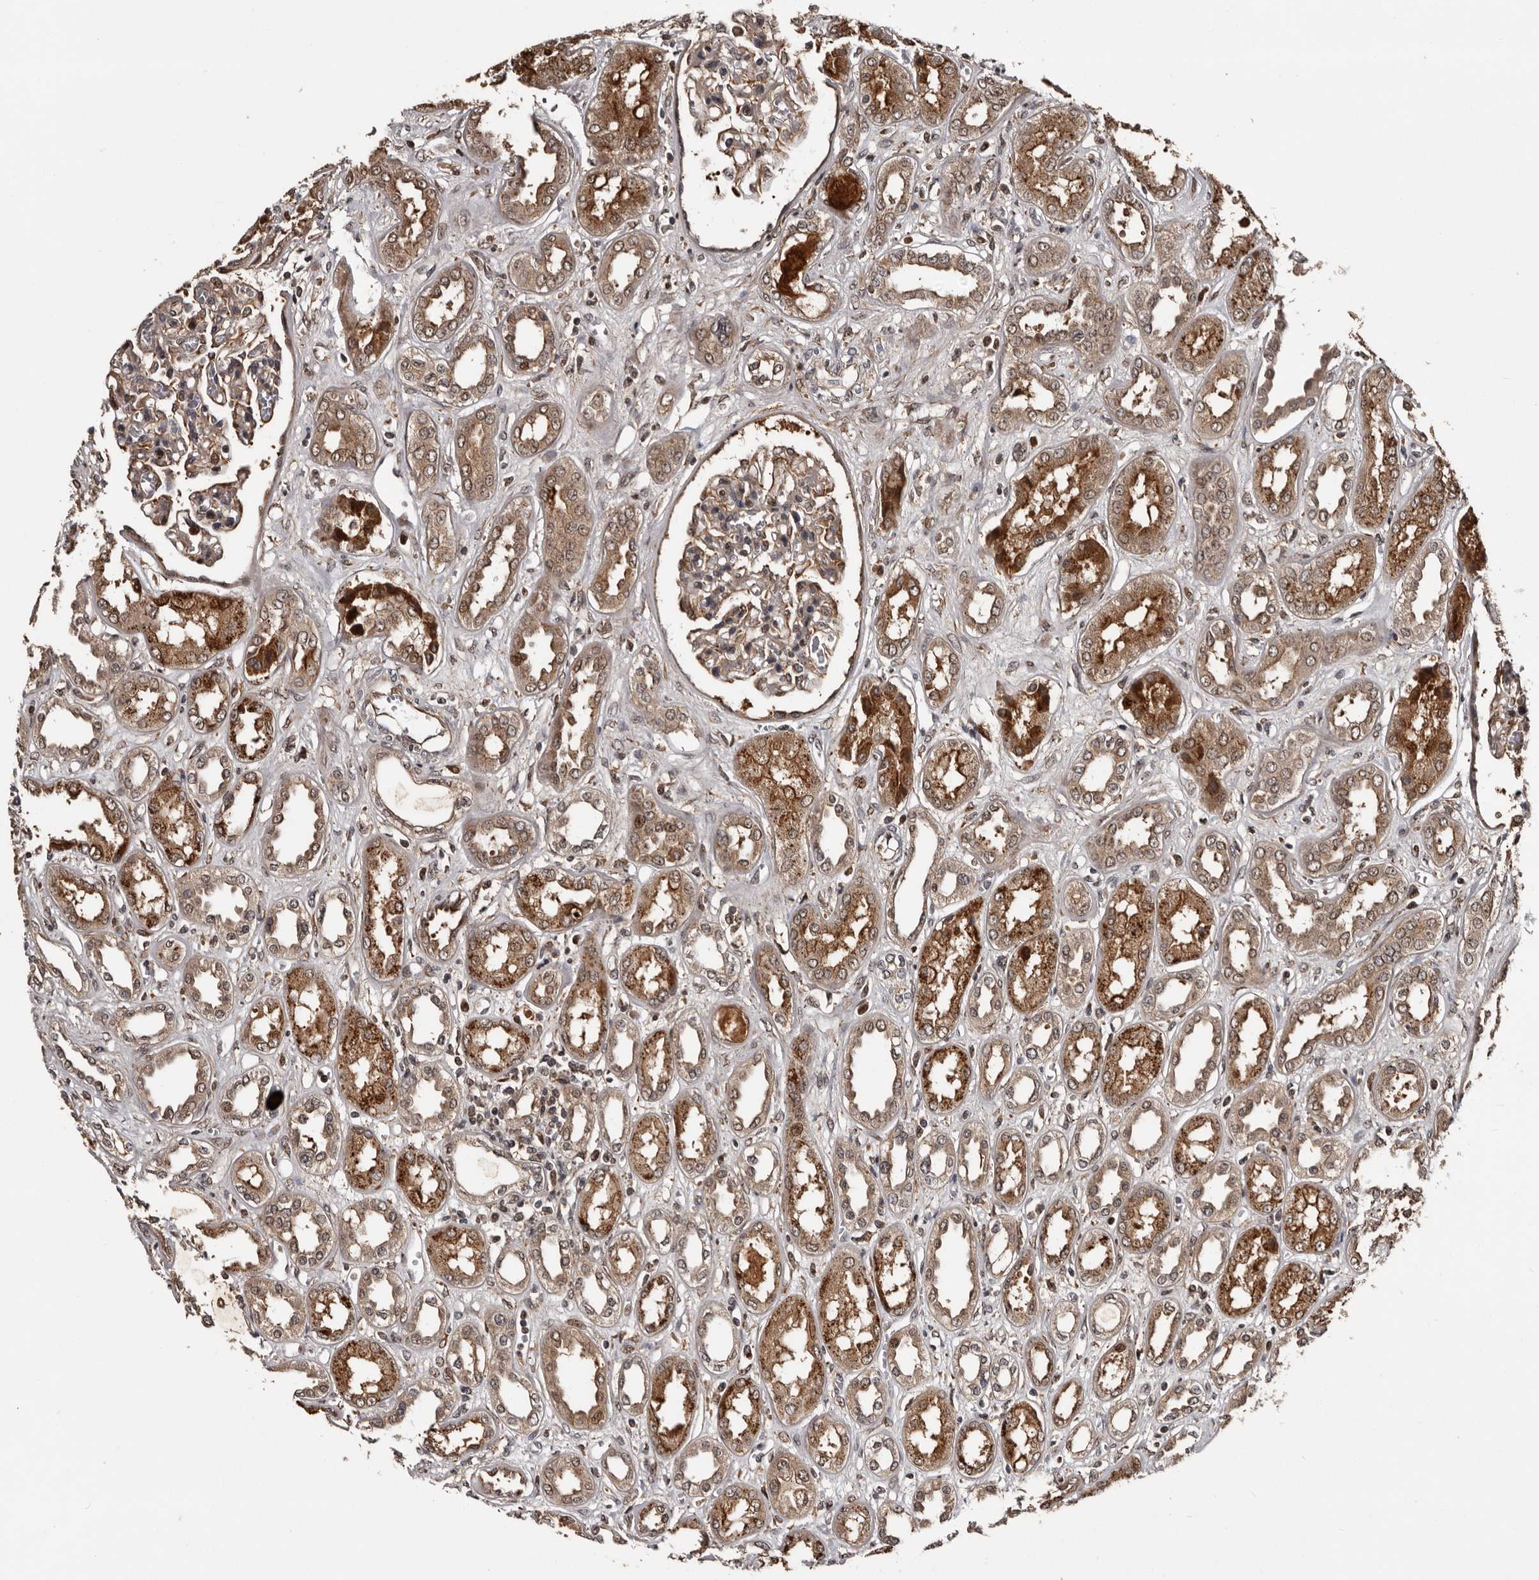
{"staining": {"intensity": "moderate", "quantity": "25%-75%", "location": "cytoplasmic/membranous"}, "tissue": "kidney", "cell_type": "Cells in glomeruli", "image_type": "normal", "snomed": [{"axis": "morphology", "description": "Normal tissue, NOS"}, {"axis": "topography", "description": "Kidney"}], "caption": "Immunohistochemical staining of benign human kidney exhibits 25%-75% levels of moderate cytoplasmic/membranous protein expression in approximately 25%-75% of cells in glomeruli. The staining is performed using DAB brown chromogen to label protein expression. The nuclei are counter-stained blue using hematoxylin.", "gene": "SERTAD4", "patient": {"sex": "male", "age": 59}}